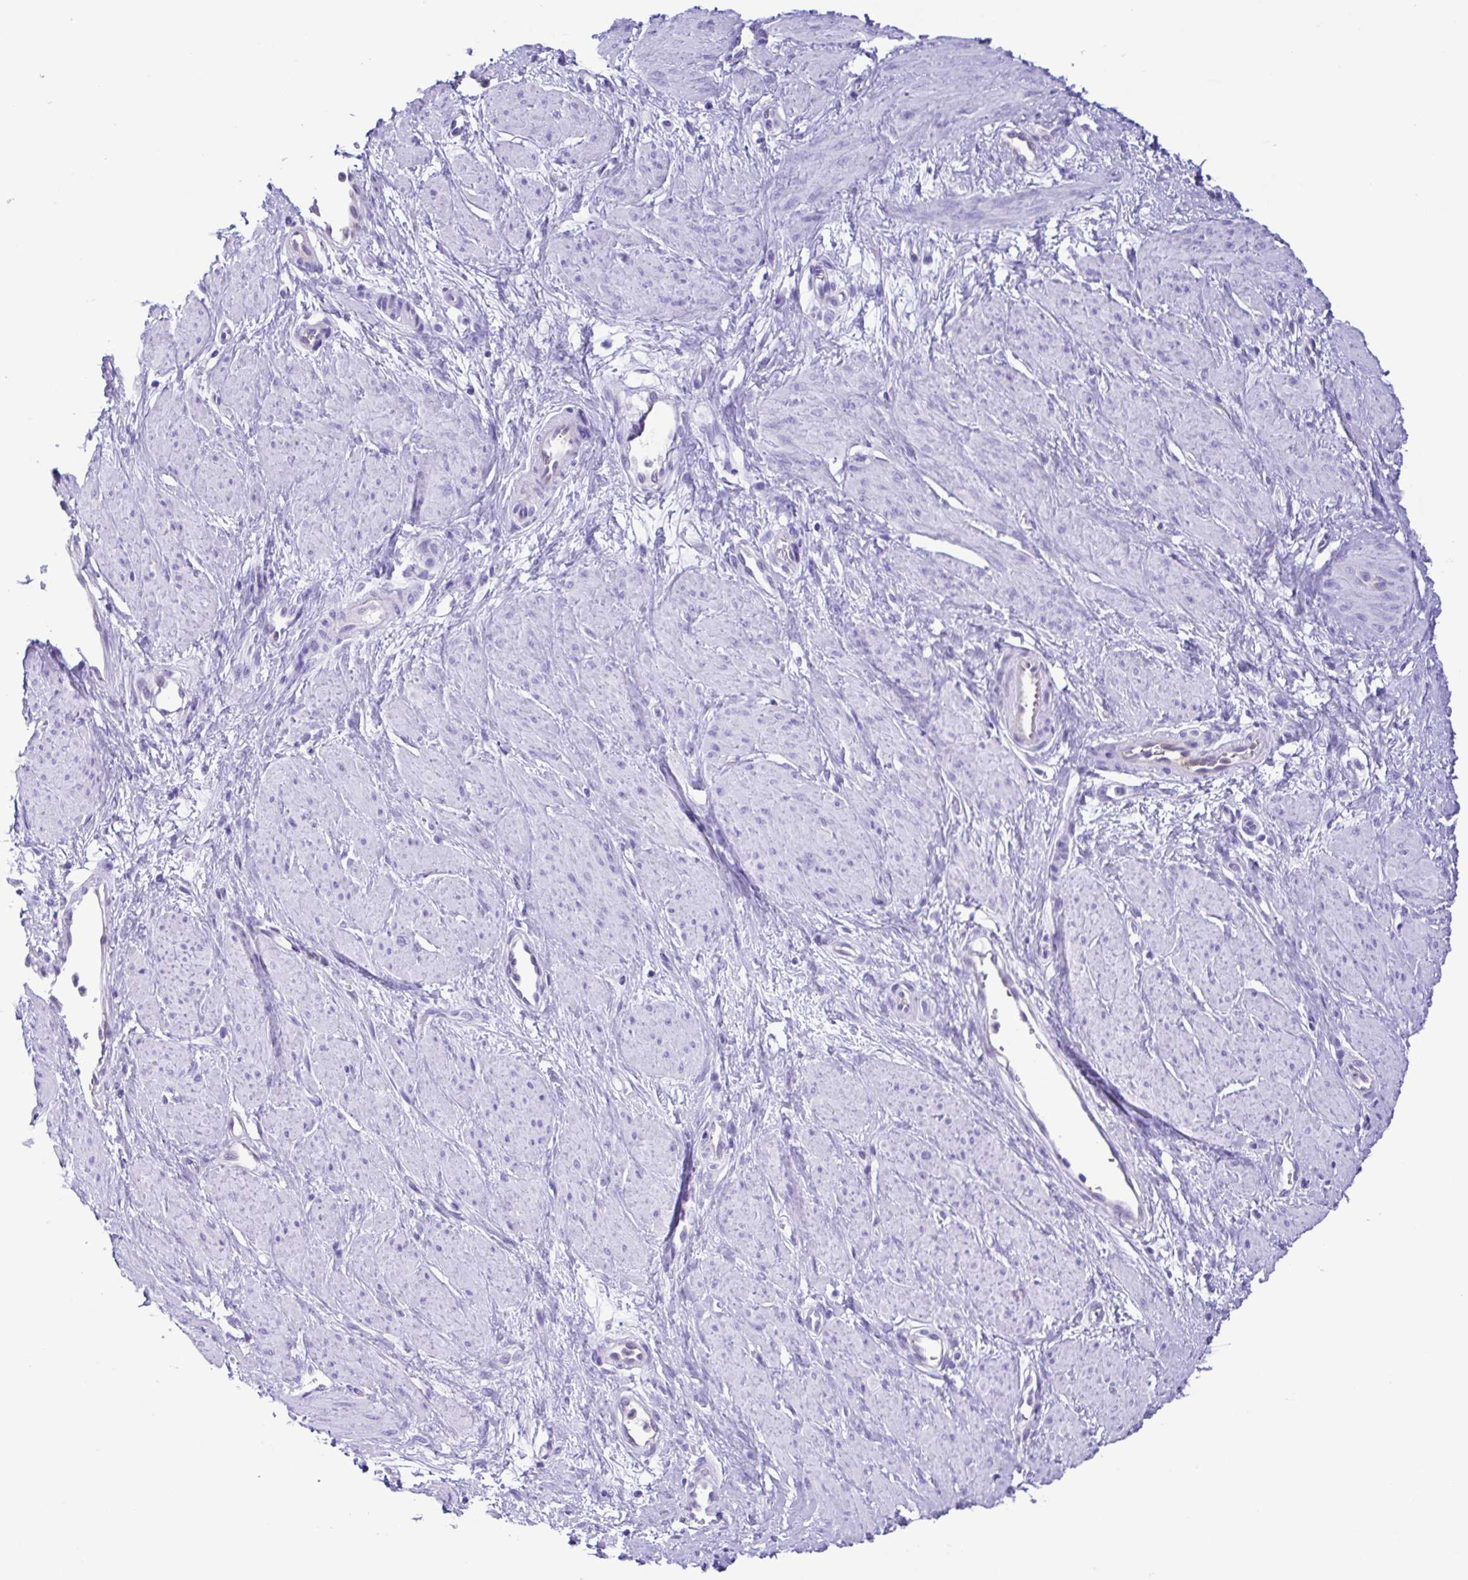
{"staining": {"intensity": "negative", "quantity": "none", "location": "none"}, "tissue": "smooth muscle", "cell_type": "Smooth muscle cells", "image_type": "normal", "snomed": [{"axis": "morphology", "description": "Normal tissue, NOS"}, {"axis": "topography", "description": "Smooth muscle"}, {"axis": "topography", "description": "Uterus"}], "caption": "IHC photomicrograph of normal human smooth muscle stained for a protein (brown), which demonstrates no positivity in smooth muscle cells. (Stains: DAB immunohistochemistry (IHC) with hematoxylin counter stain, Microscopy: brightfield microscopy at high magnification).", "gene": "GPR17", "patient": {"sex": "female", "age": 39}}